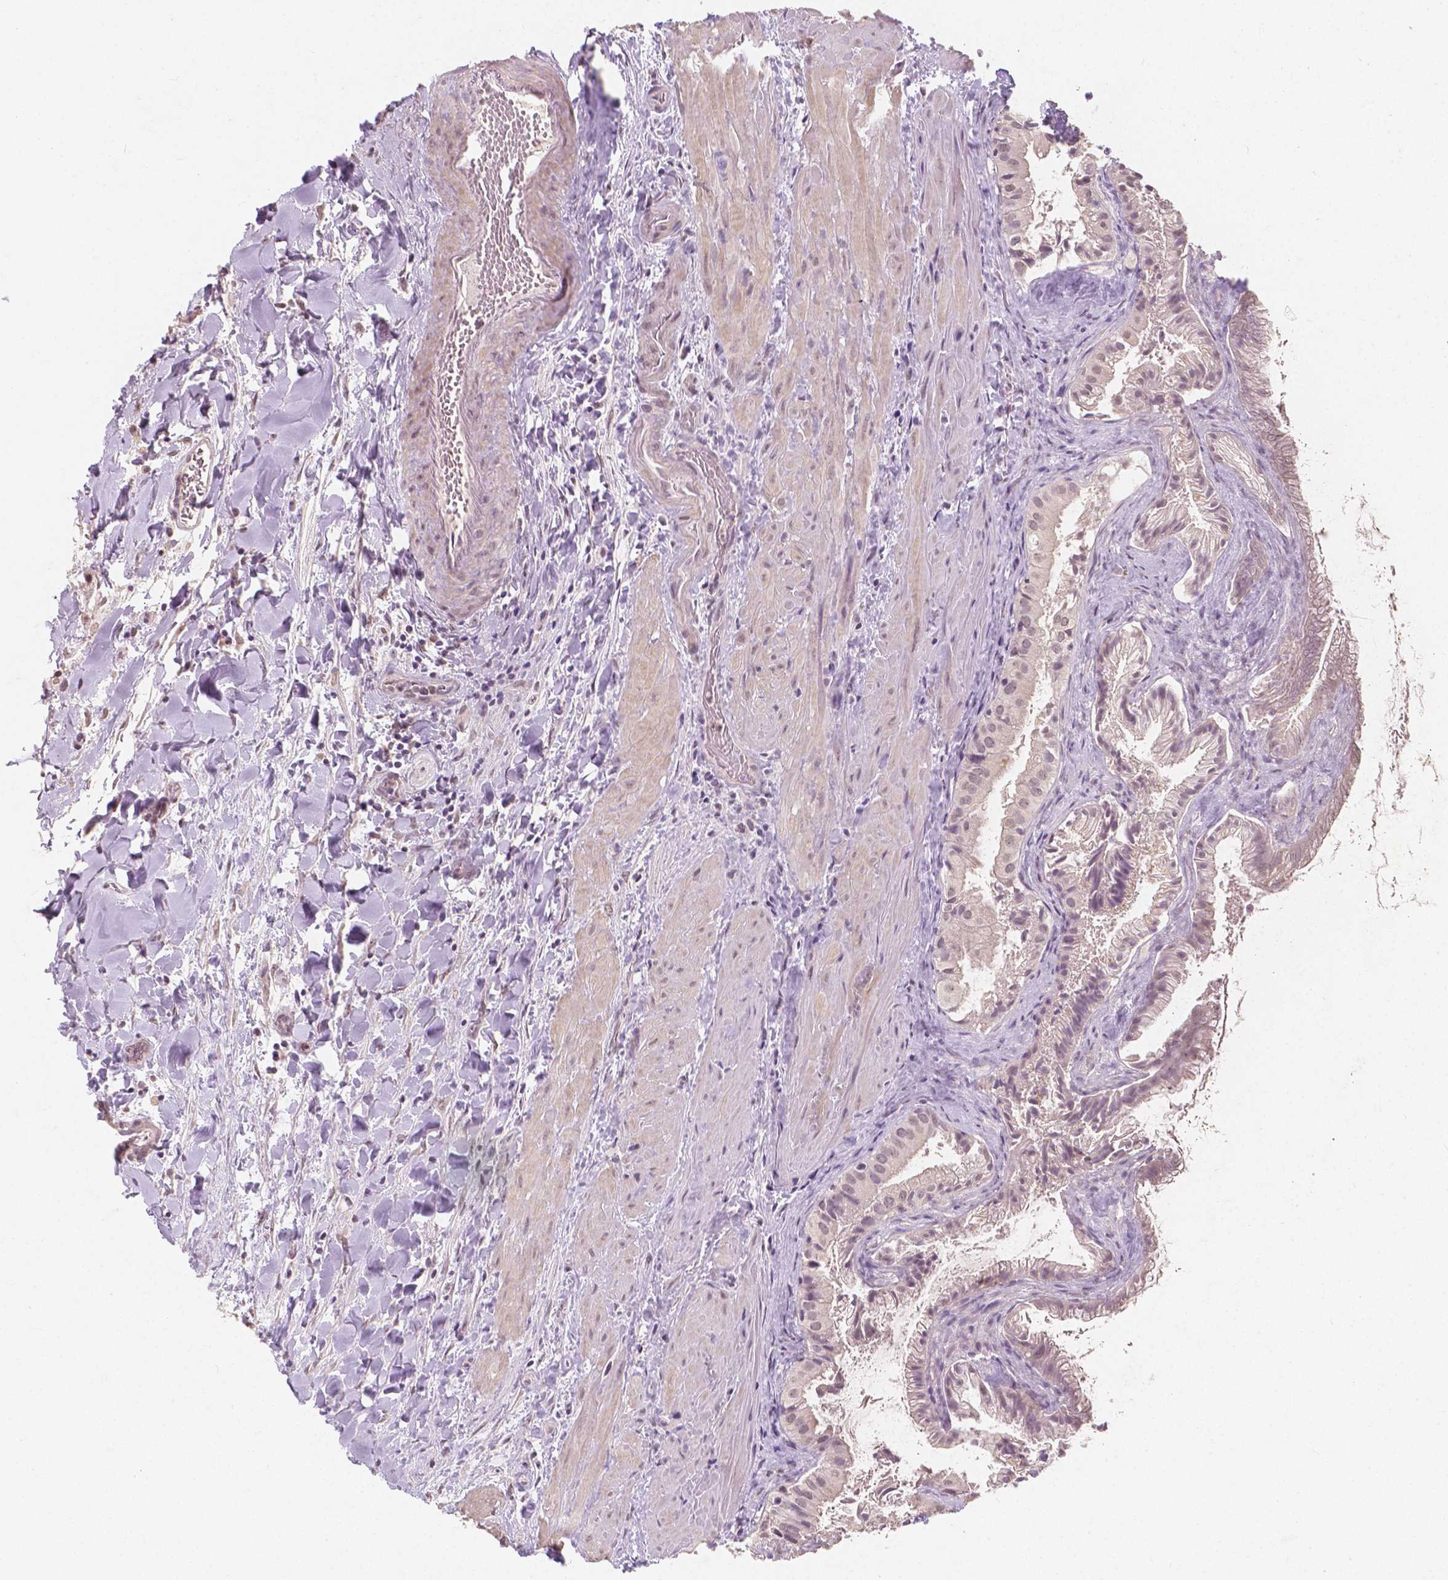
{"staining": {"intensity": "weak", "quantity": "25%-75%", "location": "nuclear"}, "tissue": "gallbladder", "cell_type": "Glandular cells", "image_type": "normal", "snomed": [{"axis": "morphology", "description": "Normal tissue, NOS"}, {"axis": "topography", "description": "Gallbladder"}], "caption": "IHC micrograph of unremarkable gallbladder: human gallbladder stained using immunohistochemistry (IHC) displays low levels of weak protein expression localized specifically in the nuclear of glandular cells, appearing as a nuclear brown color.", "gene": "NOLC1", "patient": {"sex": "male", "age": 70}}